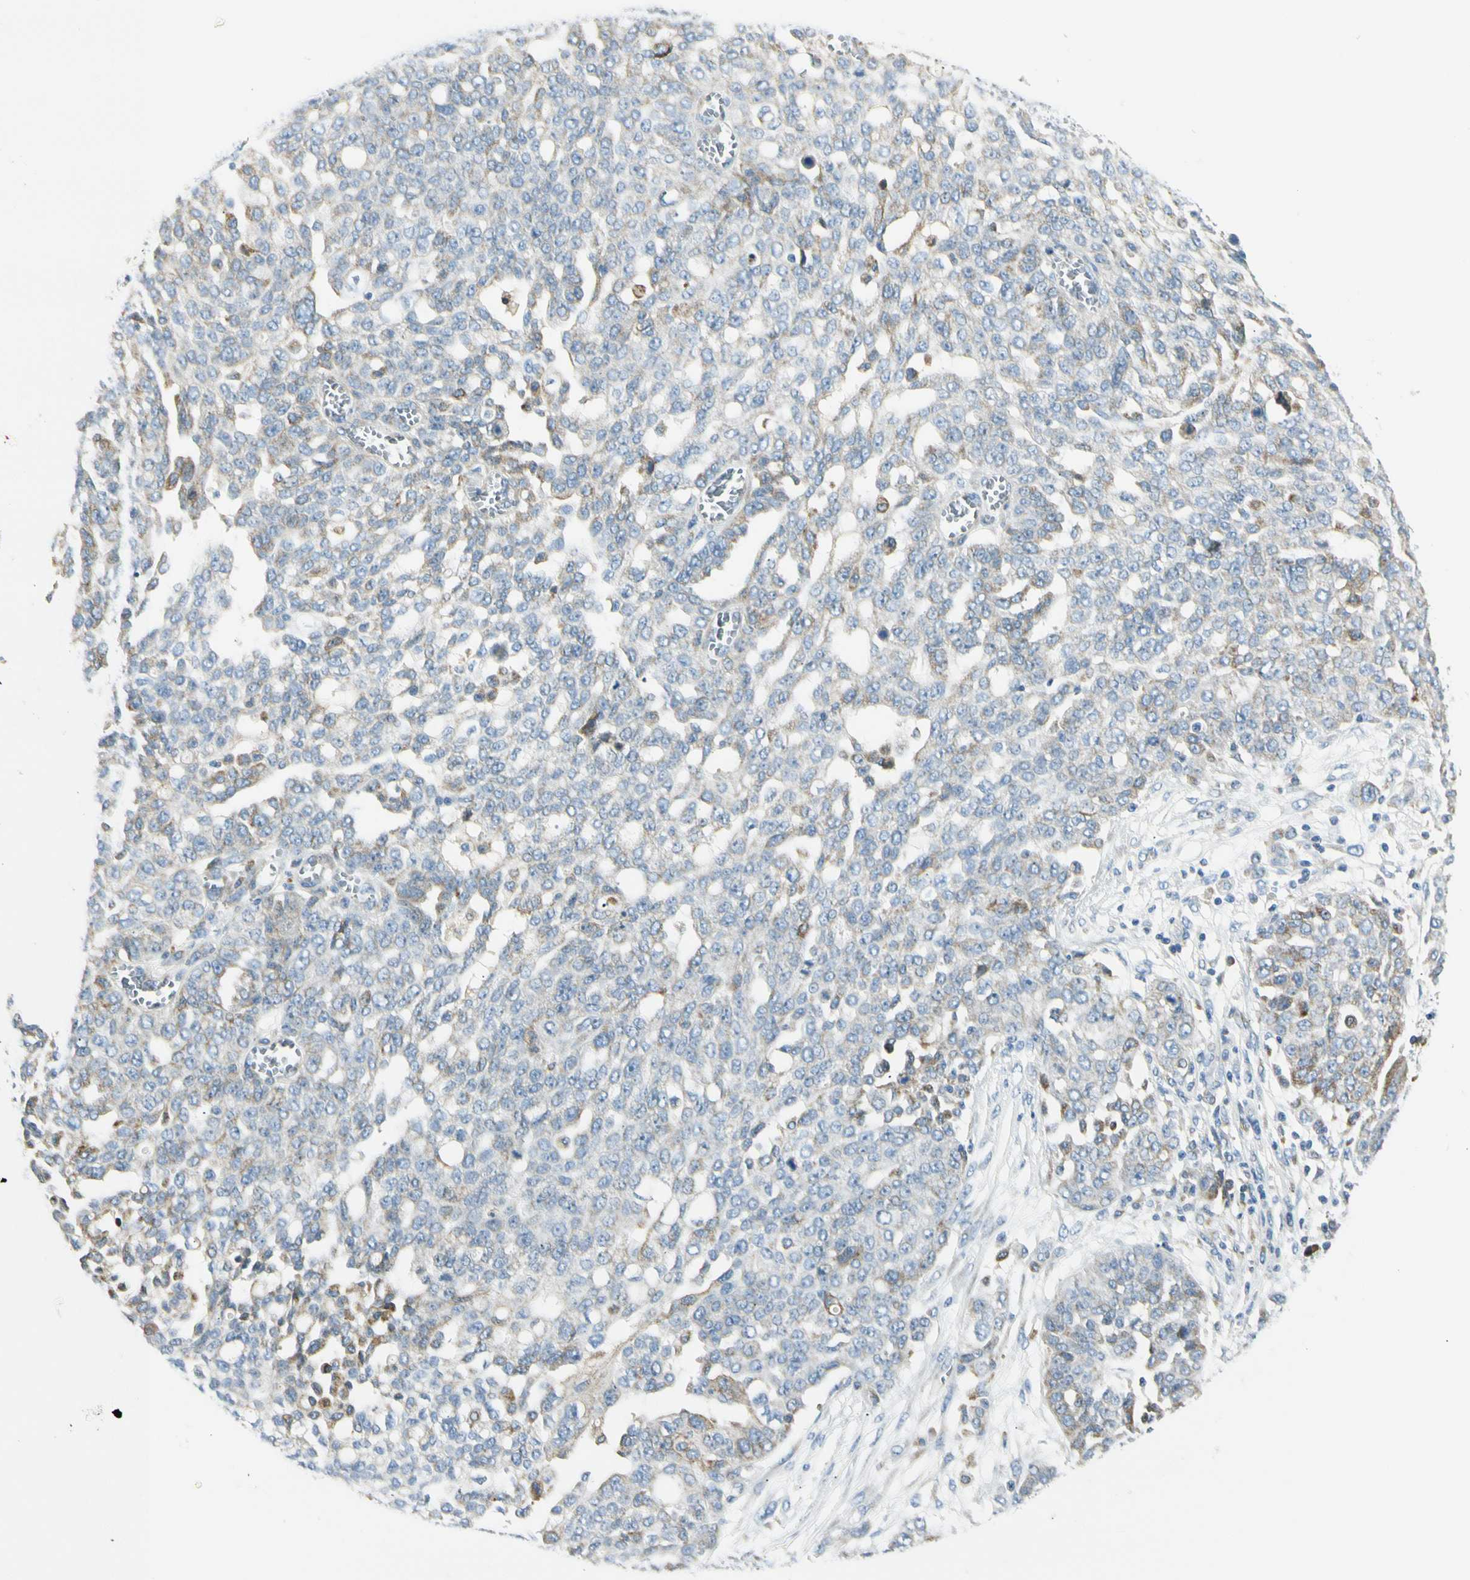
{"staining": {"intensity": "weak", "quantity": "<25%", "location": "cytoplasmic/membranous"}, "tissue": "ovarian cancer", "cell_type": "Tumor cells", "image_type": "cancer", "snomed": [{"axis": "morphology", "description": "Cystadenocarcinoma, serous, NOS"}, {"axis": "topography", "description": "Soft tissue"}, {"axis": "topography", "description": "Ovary"}], "caption": "The image shows no staining of tumor cells in ovarian cancer.", "gene": "TNFSF11", "patient": {"sex": "female", "age": 57}}